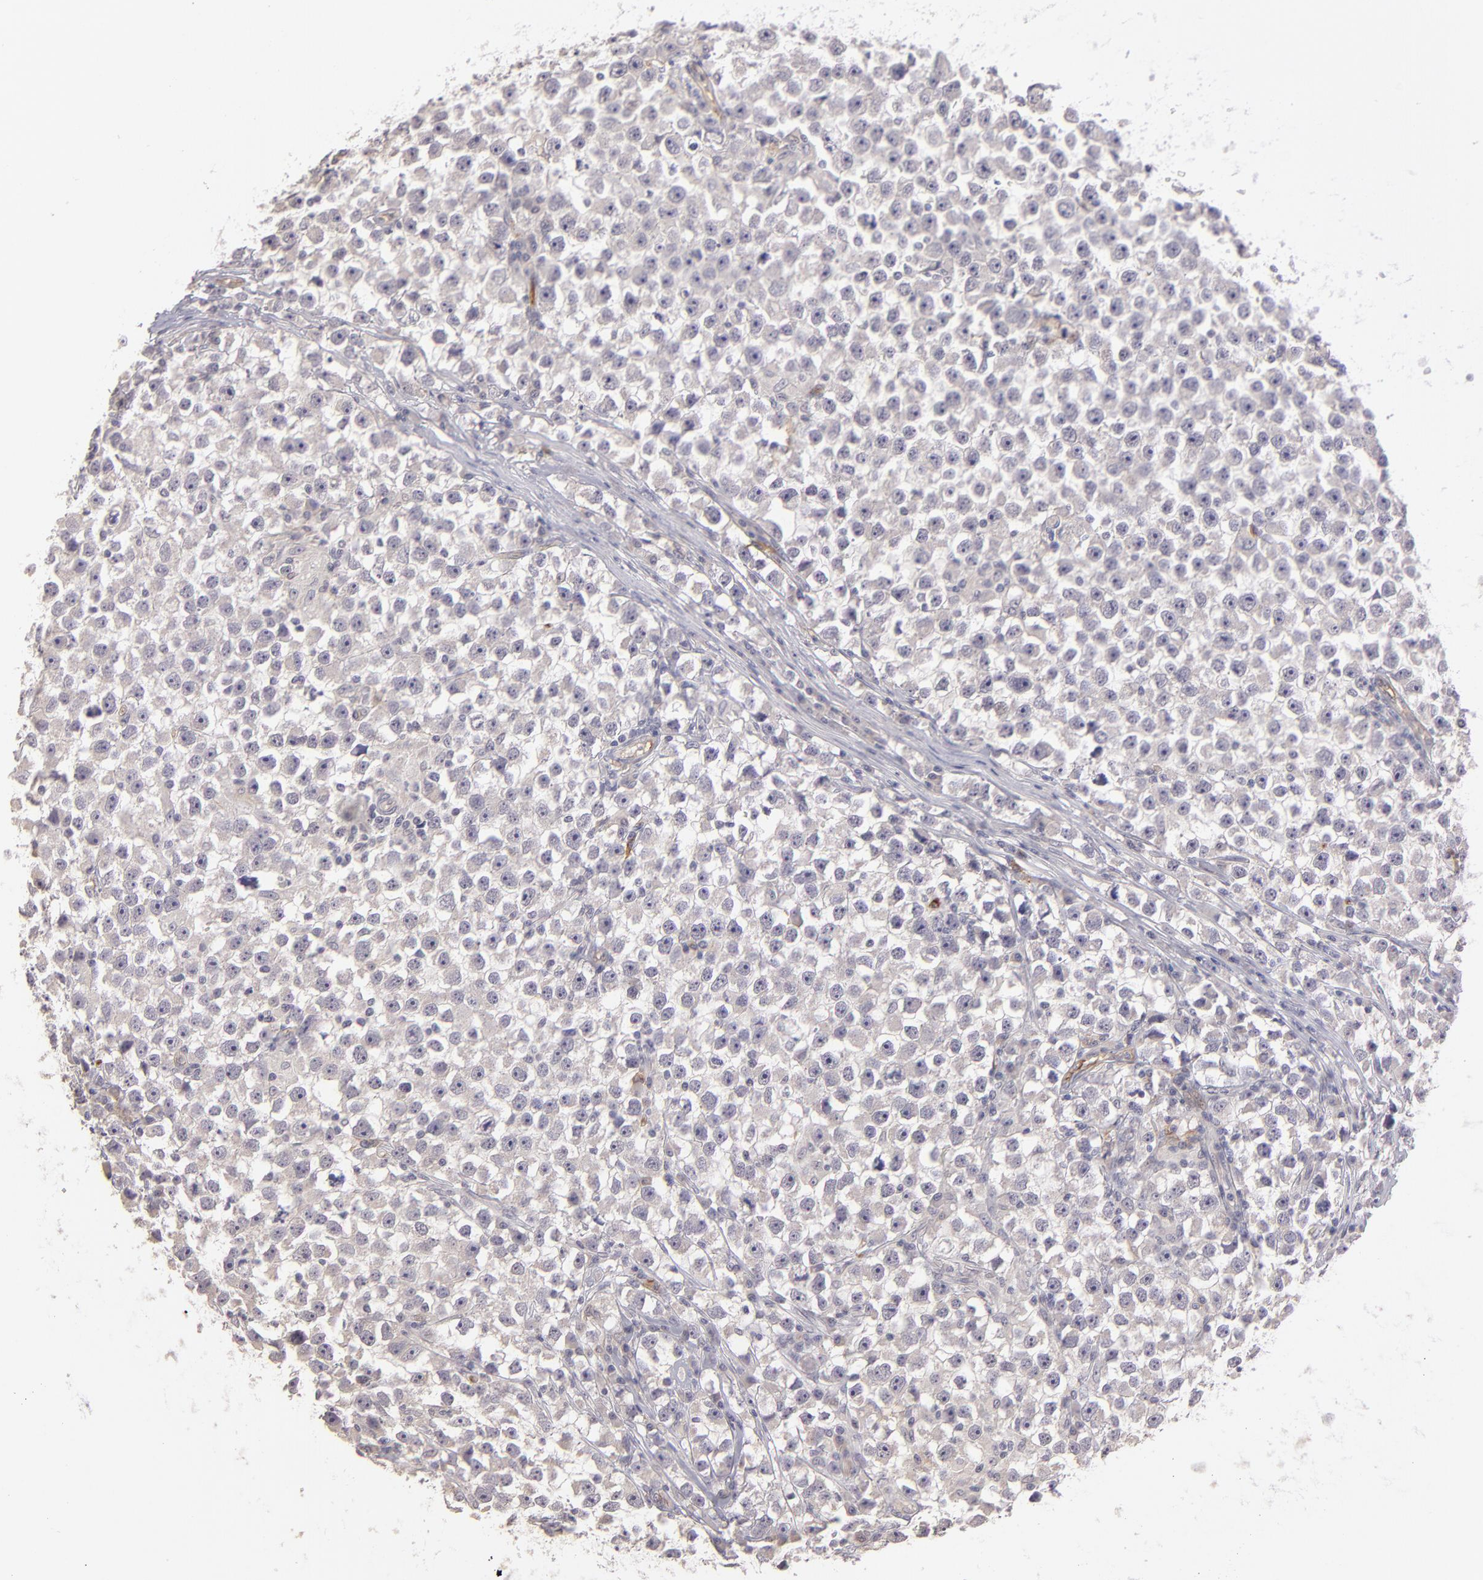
{"staining": {"intensity": "negative", "quantity": "none", "location": "none"}, "tissue": "testis cancer", "cell_type": "Tumor cells", "image_type": "cancer", "snomed": [{"axis": "morphology", "description": "Seminoma, NOS"}, {"axis": "topography", "description": "Testis"}], "caption": "Protein analysis of seminoma (testis) shows no significant expression in tumor cells. (Brightfield microscopy of DAB IHC at high magnification).", "gene": "THBD", "patient": {"sex": "male", "age": 33}}